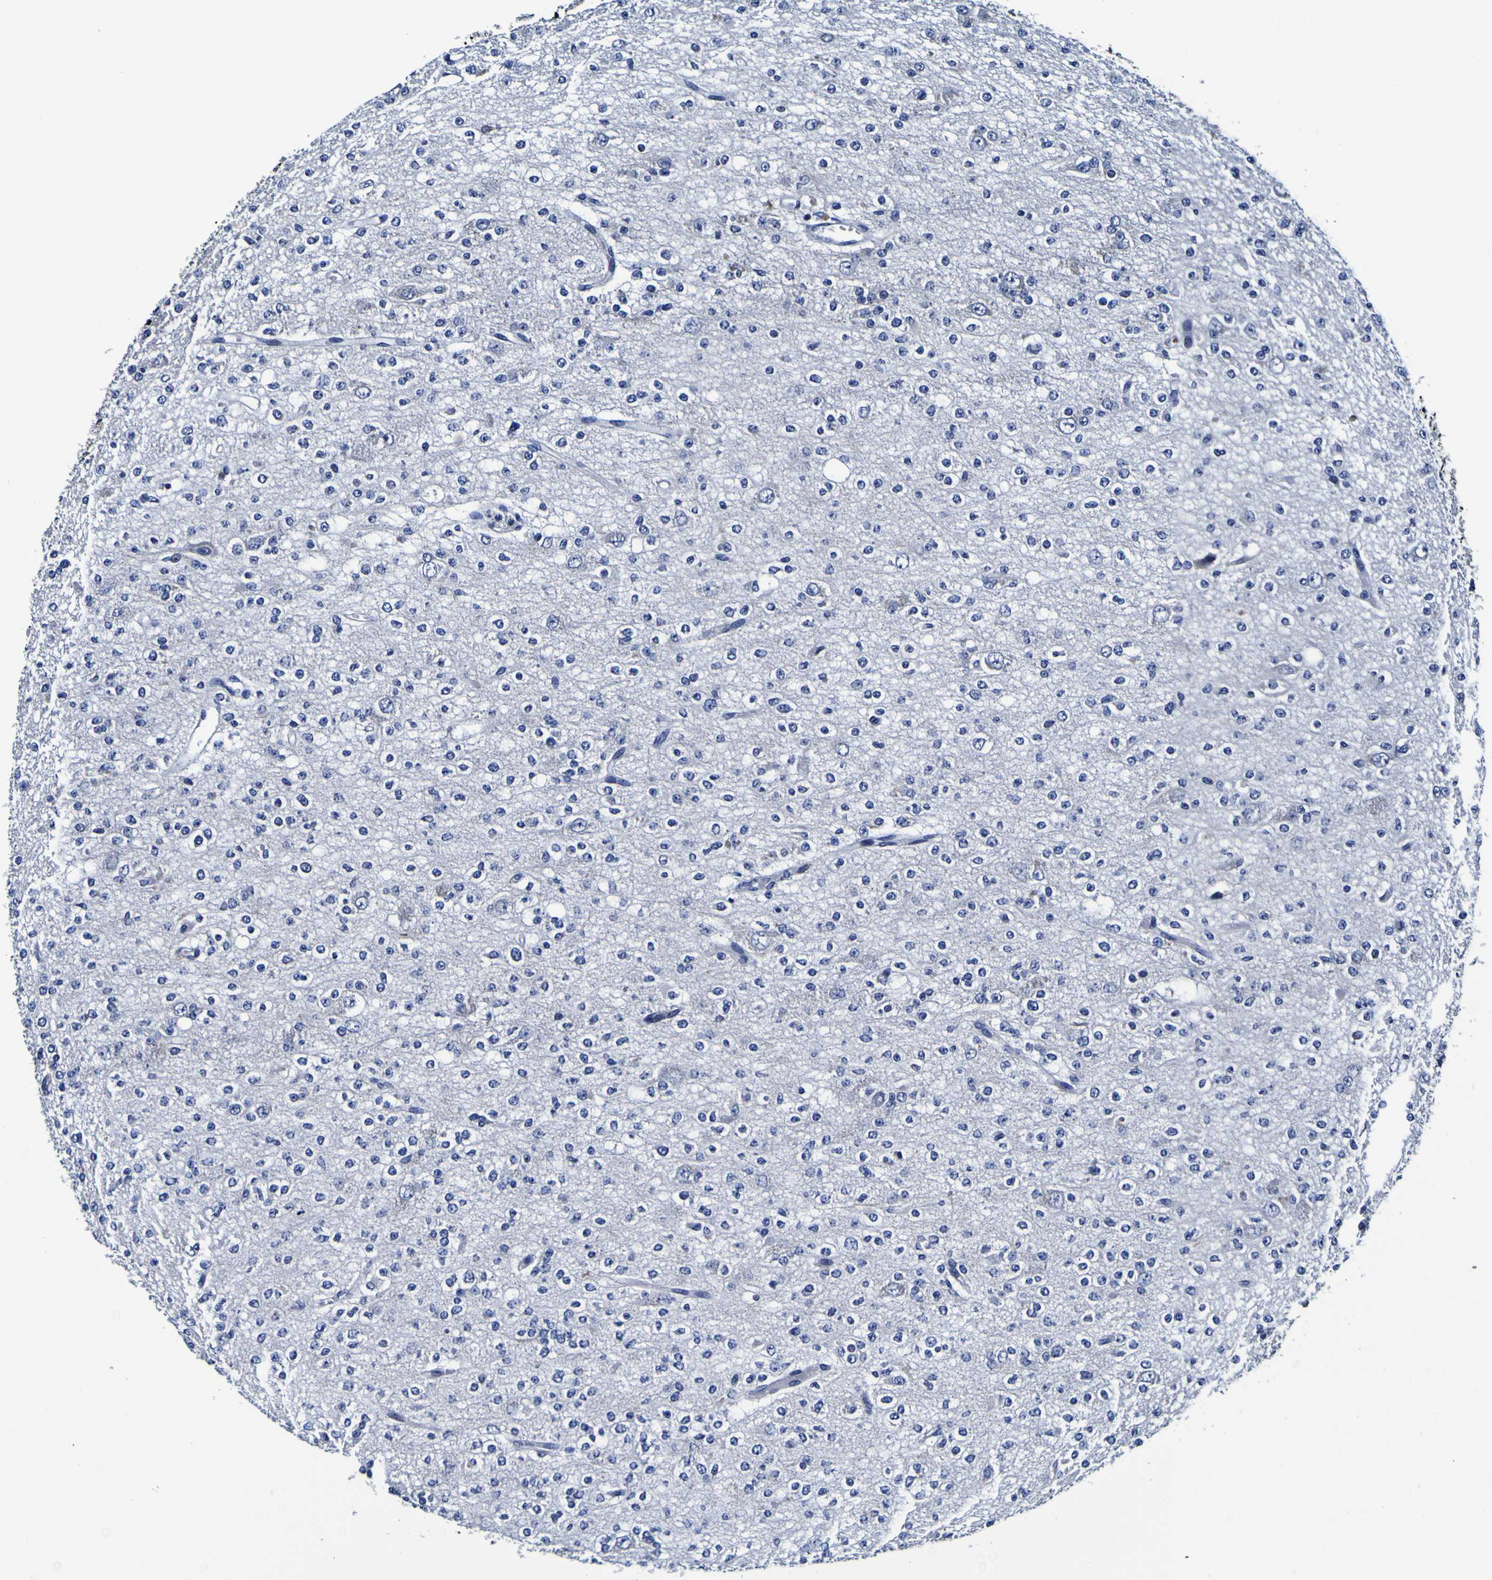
{"staining": {"intensity": "negative", "quantity": "none", "location": "none"}, "tissue": "glioma", "cell_type": "Tumor cells", "image_type": "cancer", "snomed": [{"axis": "morphology", "description": "Glioma, malignant, Low grade"}, {"axis": "topography", "description": "Brain"}], "caption": "Malignant glioma (low-grade) was stained to show a protein in brown. There is no significant staining in tumor cells. The staining is performed using DAB (3,3'-diaminobenzidine) brown chromogen with nuclei counter-stained in using hematoxylin.", "gene": "PDLIM4", "patient": {"sex": "male", "age": 38}}